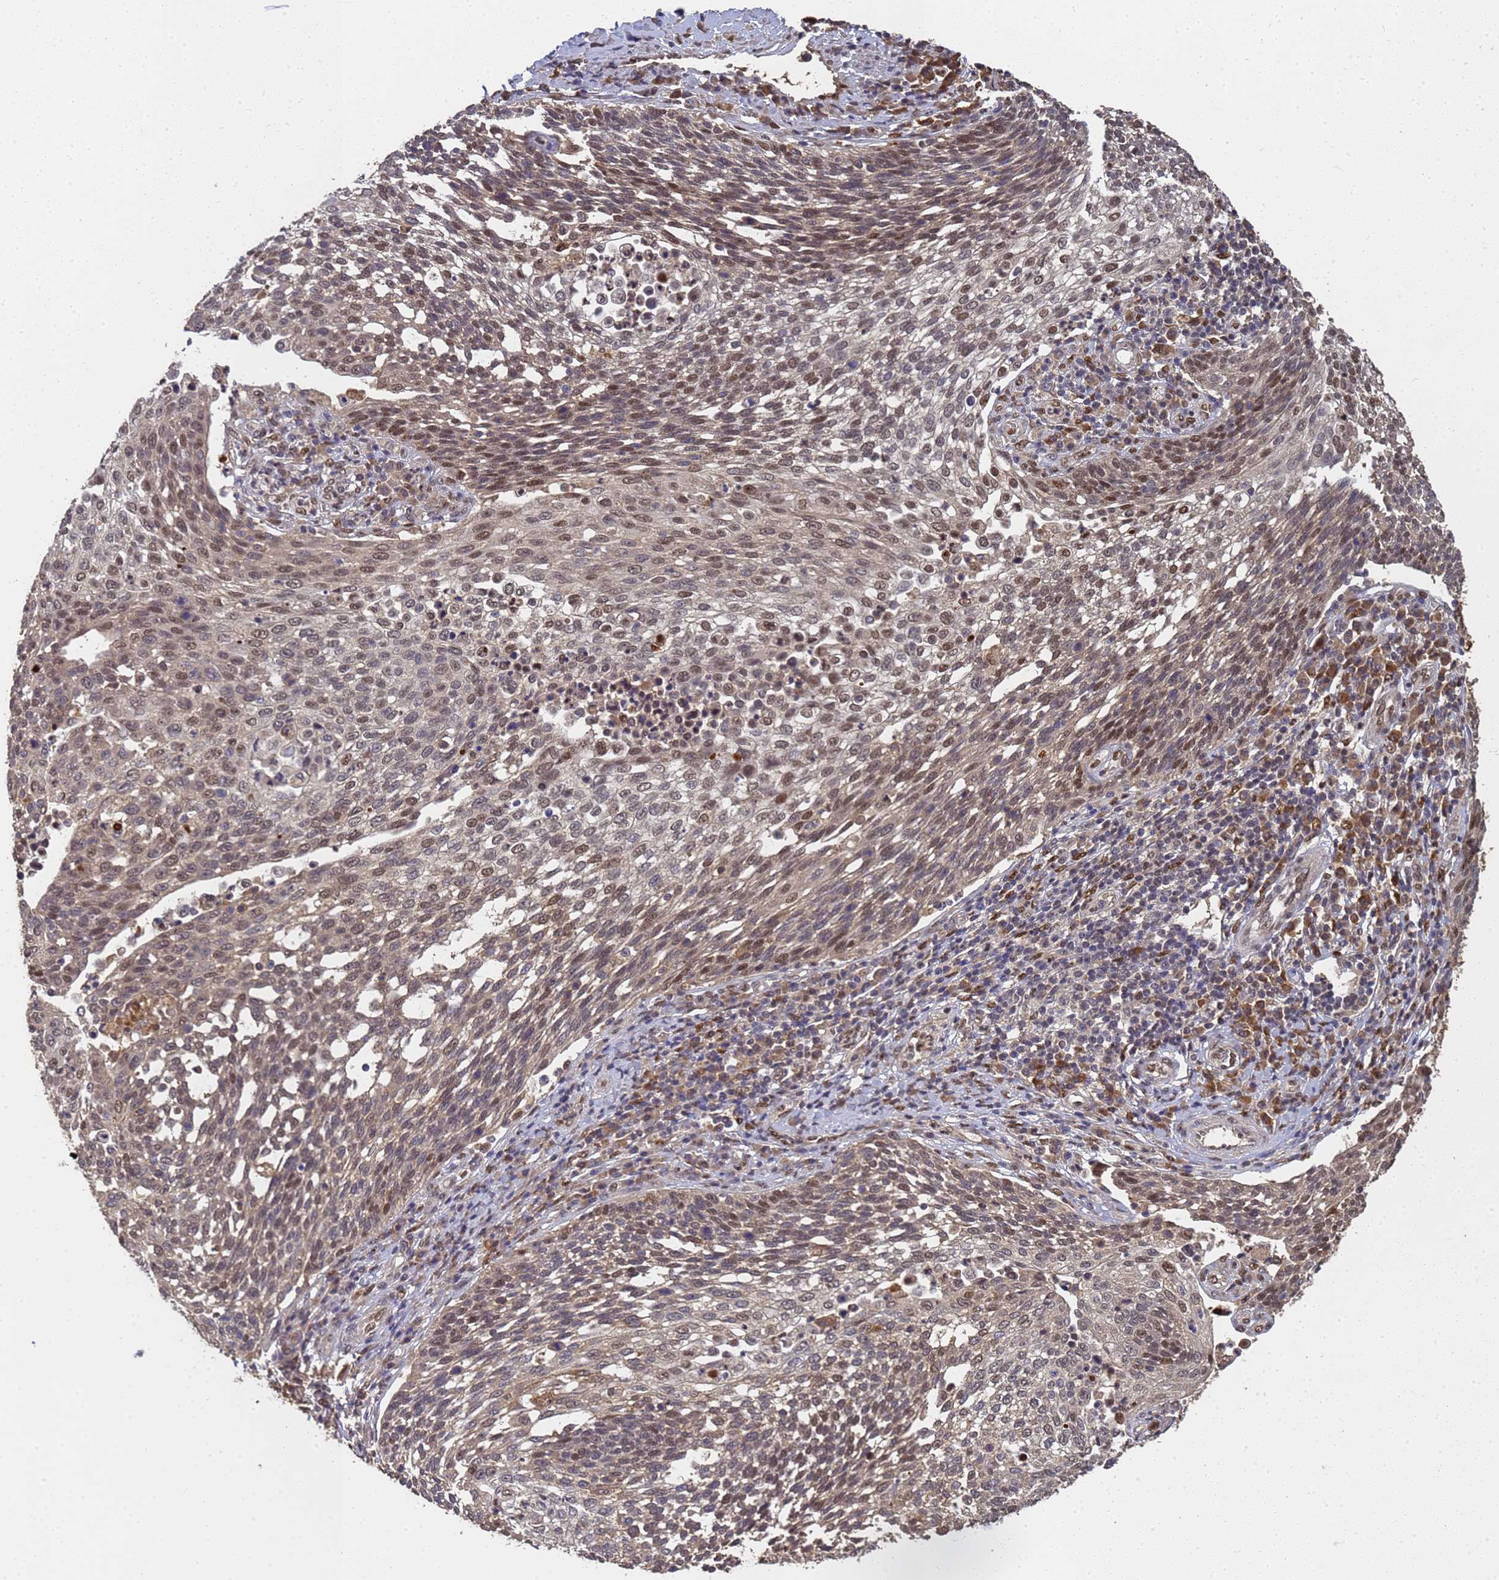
{"staining": {"intensity": "weak", "quantity": ">75%", "location": "cytoplasmic/membranous,nuclear"}, "tissue": "cervical cancer", "cell_type": "Tumor cells", "image_type": "cancer", "snomed": [{"axis": "morphology", "description": "Squamous cell carcinoma, NOS"}, {"axis": "topography", "description": "Cervix"}], "caption": "Cervical cancer was stained to show a protein in brown. There is low levels of weak cytoplasmic/membranous and nuclear positivity in approximately >75% of tumor cells.", "gene": "SECISBP2", "patient": {"sex": "female", "age": 34}}